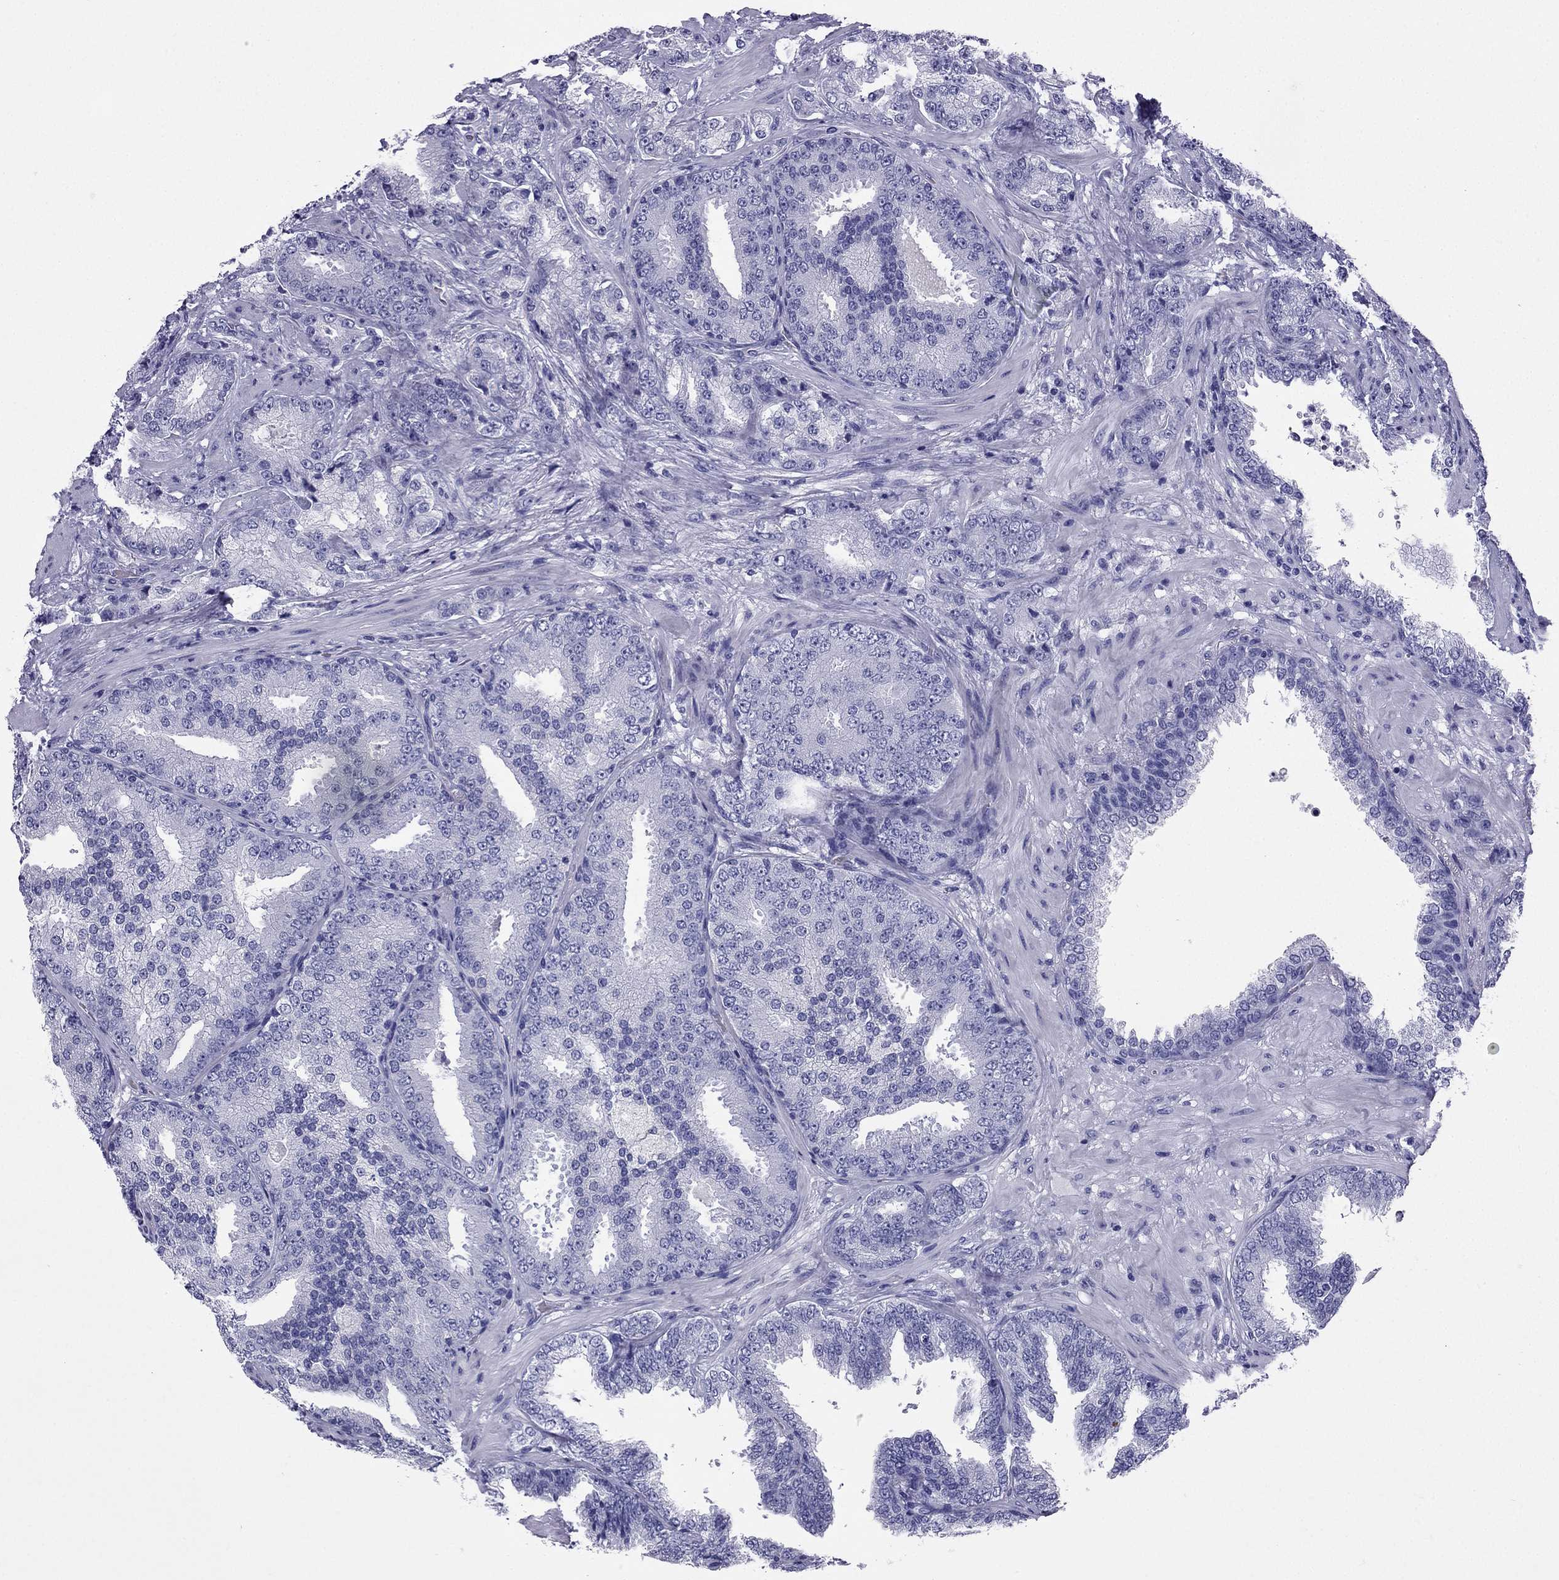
{"staining": {"intensity": "negative", "quantity": "none", "location": "none"}, "tissue": "prostate cancer", "cell_type": "Tumor cells", "image_type": "cancer", "snomed": [{"axis": "morphology", "description": "Adenocarcinoma, Low grade"}, {"axis": "topography", "description": "Prostate"}], "caption": "This is an immunohistochemistry (IHC) photomicrograph of human prostate cancer (low-grade adenocarcinoma). There is no staining in tumor cells.", "gene": "NPTX1", "patient": {"sex": "male", "age": 68}}